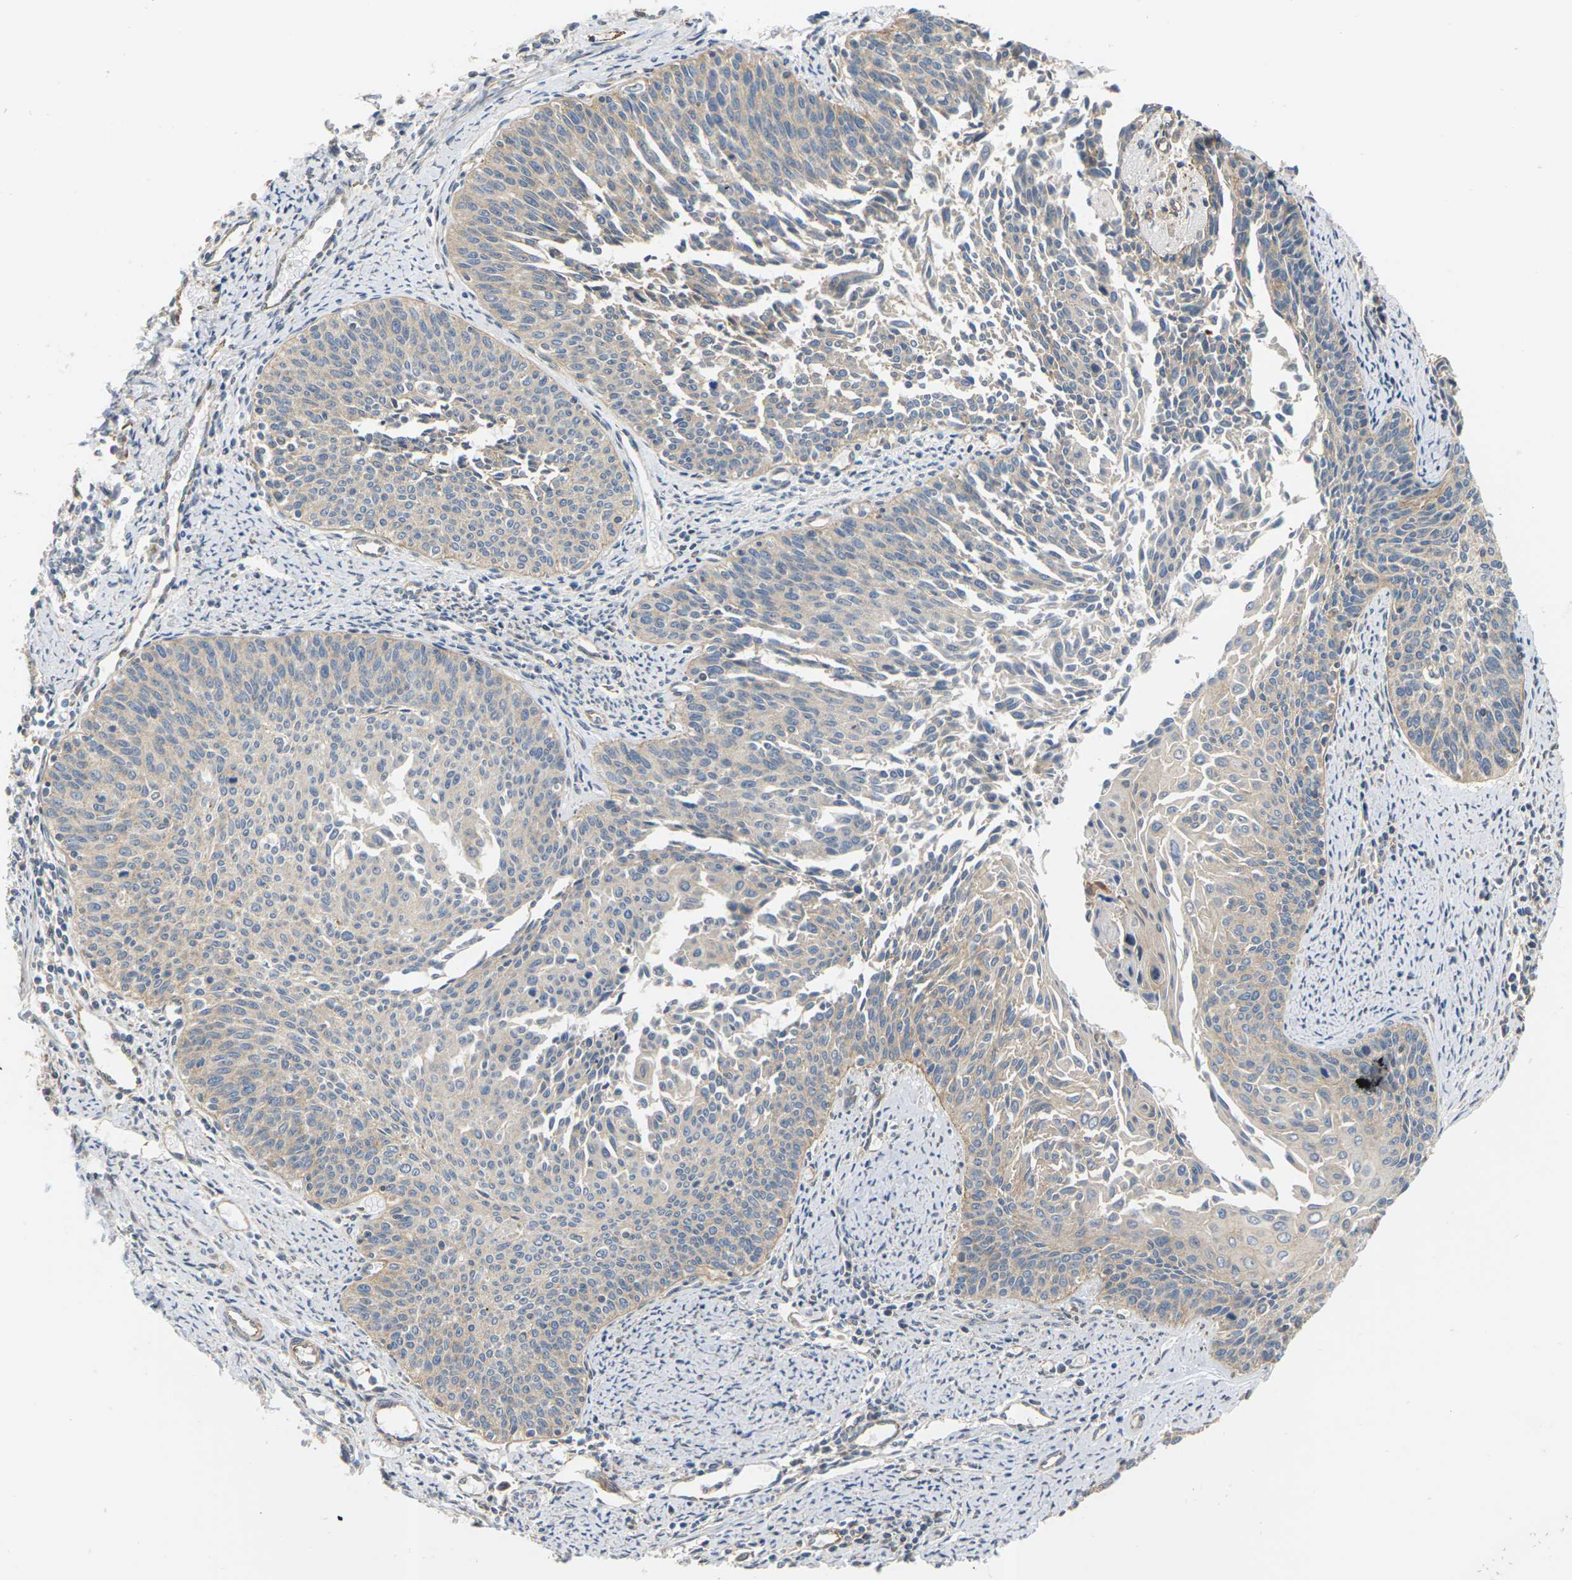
{"staining": {"intensity": "moderate", "quantity": "<25%", "location": "cytoplasmic/membranous"}, "tissue": "cervical cancer", "cell_type": "Tumor cells", "image_type": "cancer", "snomed": [{"axis": "morphology", "description": "Squamous cell carcinoma, NOS"}, {"axis": "topography", "description": "Cervix"}], "caption": "Immunohistochemical staining of squamous cell carcinoma (cervical) reveals low levels of moderate cytoplasmic/membranous protein expression in approximately <25% of tumor cells.", "gene": "PCDHB4", "patient": {"sex": "female", "age": 55}}